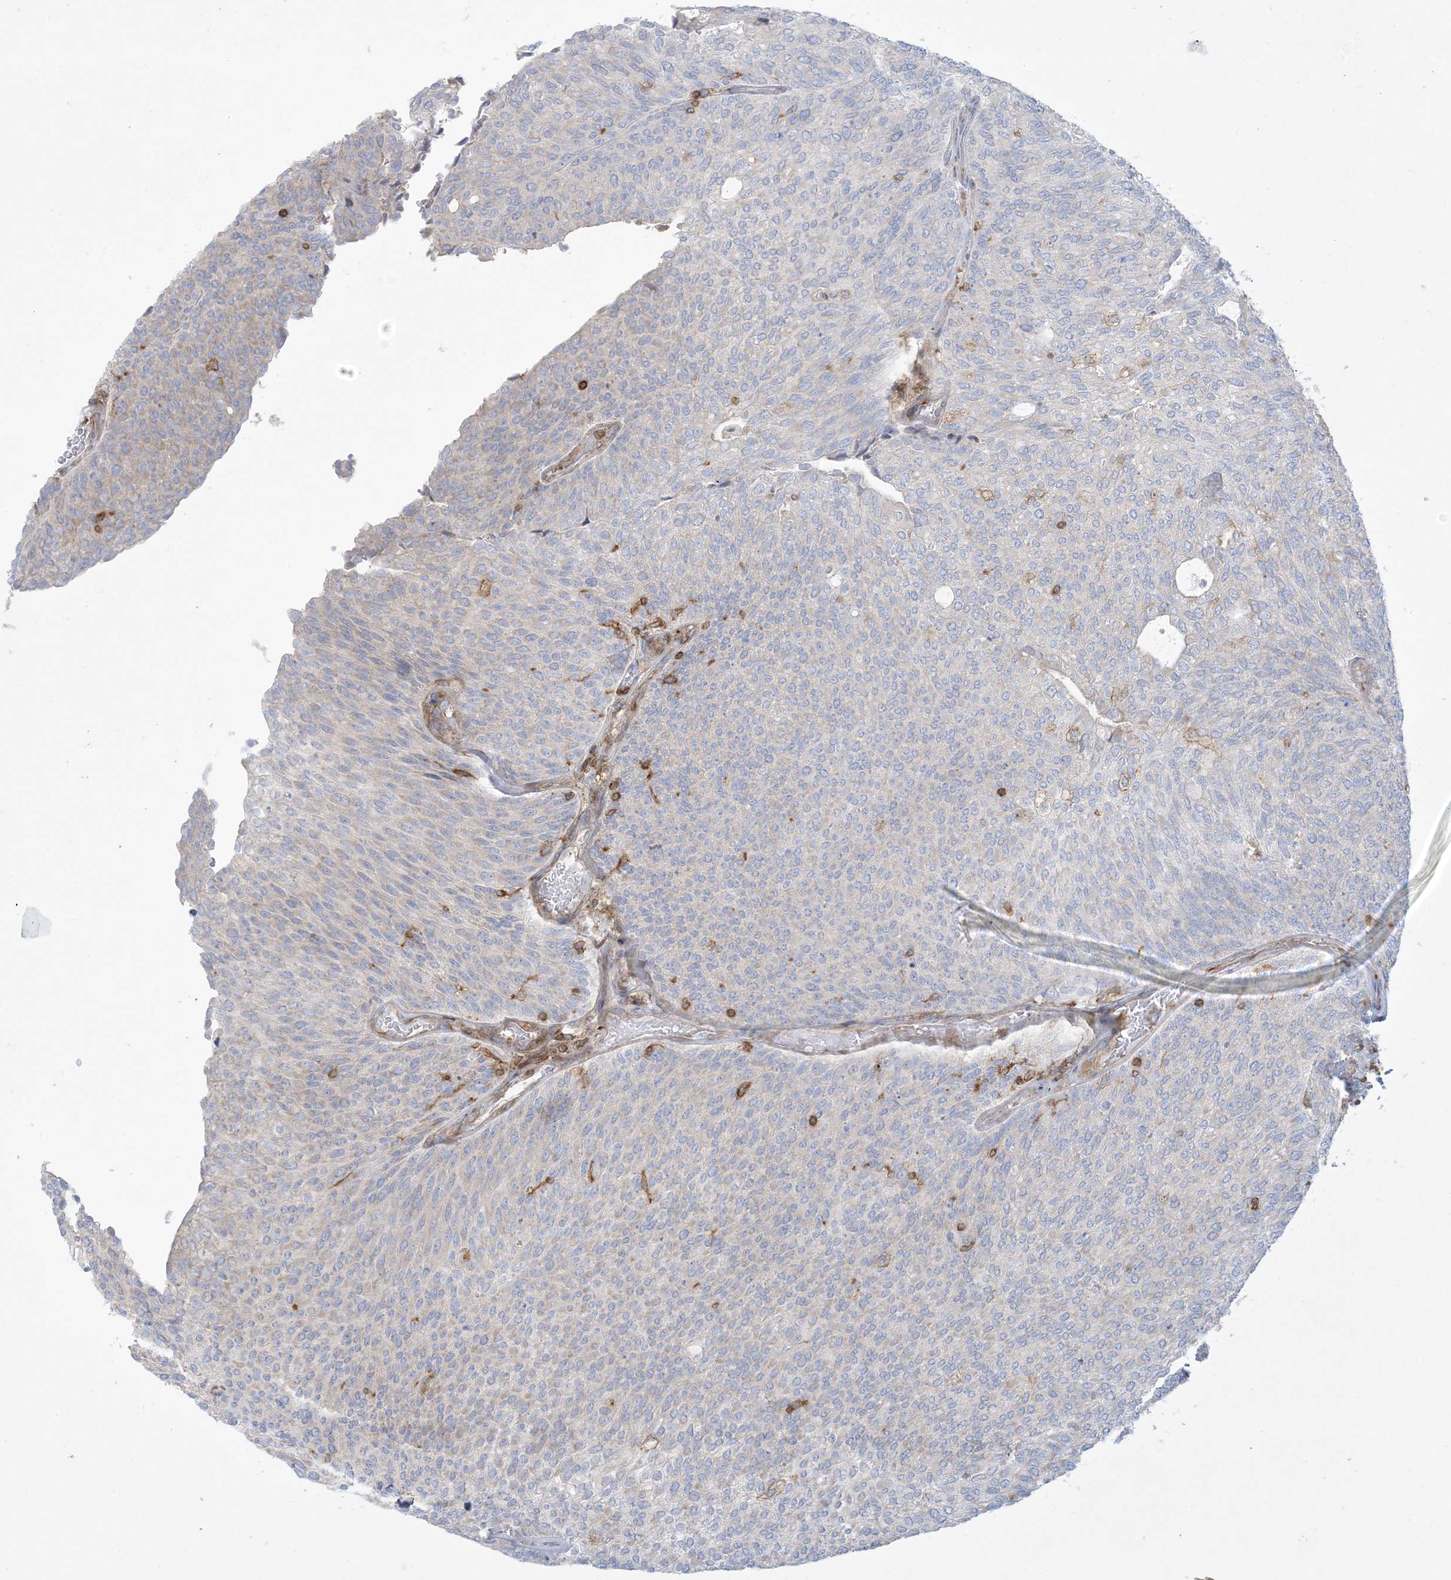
{"staining": {"intensity": "negative", "quantity": "none", "location": "none"}, "tissue": "urothelial cancer", "cell_type": "Tumor cells", "image_type": "cancer", "snomed": [{"axis": "morphology", "description": "Urothelial carcinoma, Low grade"}, {"axis": "topography", "description": "Urinary bladder"}], "caption": "A micrograph of urothelial cancer stained for a protein exhibits no brown staining in tumor cells.", "gene": "ARHGAP30", "patient": {"sex": "female", "age": 79}}